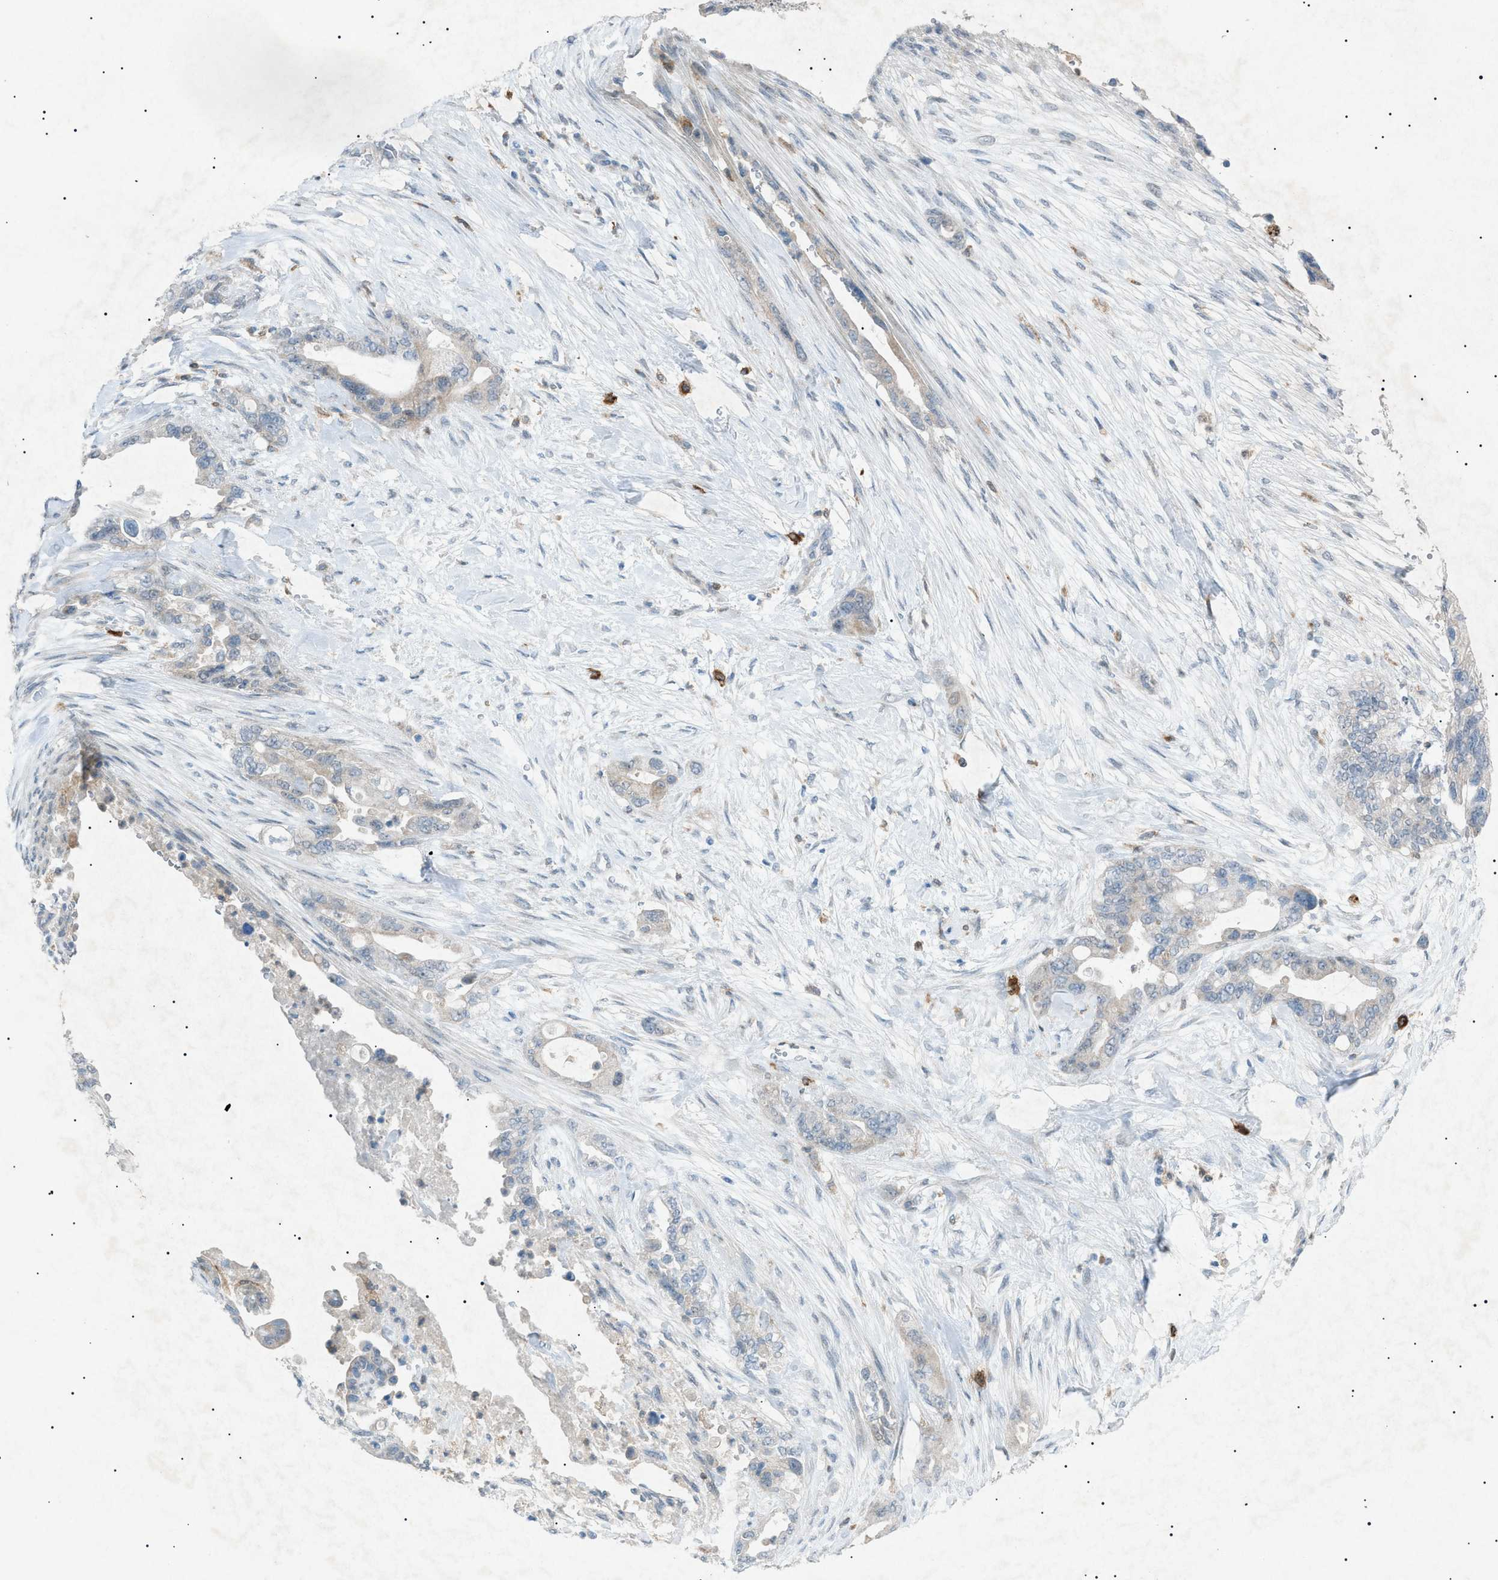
{"staining": {"intensity": "negative", "quantity": "none", "location": "none"}, "tissue": "pancreatic cancer", "cell_type": "Tumor cells", "image_type": "cancer", "snomed": [{"axis": "morphology", "description": "Adenocarcinoma, NOS"}, {"axis": "topography", "description": "Pancreas"}], "caption": "High magnification brightfield microscopy of adenocarcinoma (pancreatic) stained with DAB (brown) and counterstained with hematoxylin (blue): tumor cells show no significant positivity.", "gene": "BTK", "patient": {"sex": "male", "age": 70}}